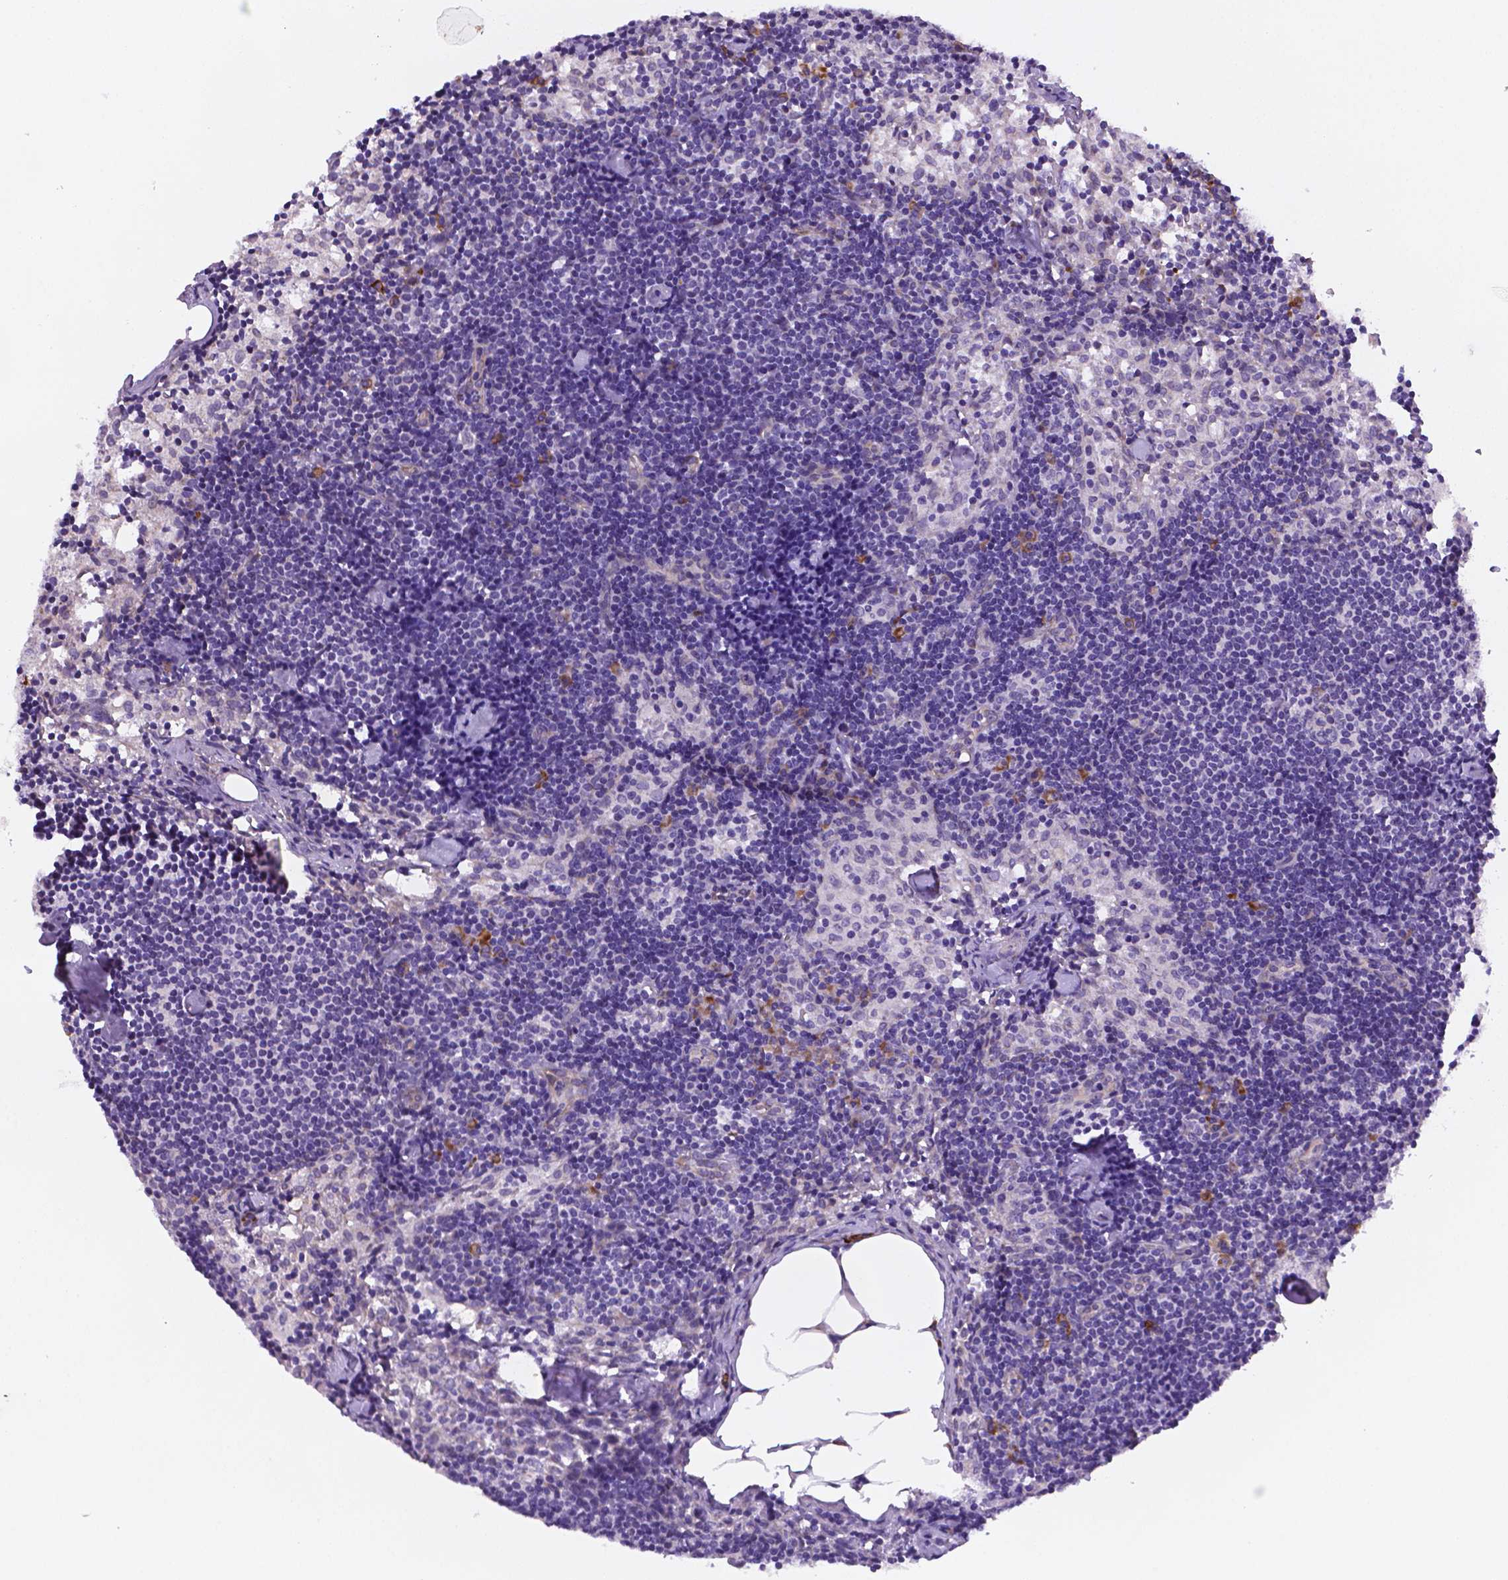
{"staining": {"intensity": "negative", "quantity": "none", "location": "none"}, "tissue": "lymph node", "cell_type": "Germinal center cells", "image_type": "normal", "snomed": [{"axis": "morphology", "description": "Normal tissue, NOS"}, {"axis": "topography", "description": "Lymph node"}], "caption": "This is a histopathology image of immunohistochemistry staining of benign lymph node, which shows no positivity in germinal center cells.", "gene": "FNIP1", "patient": {"sex": "female", "age": 69}}